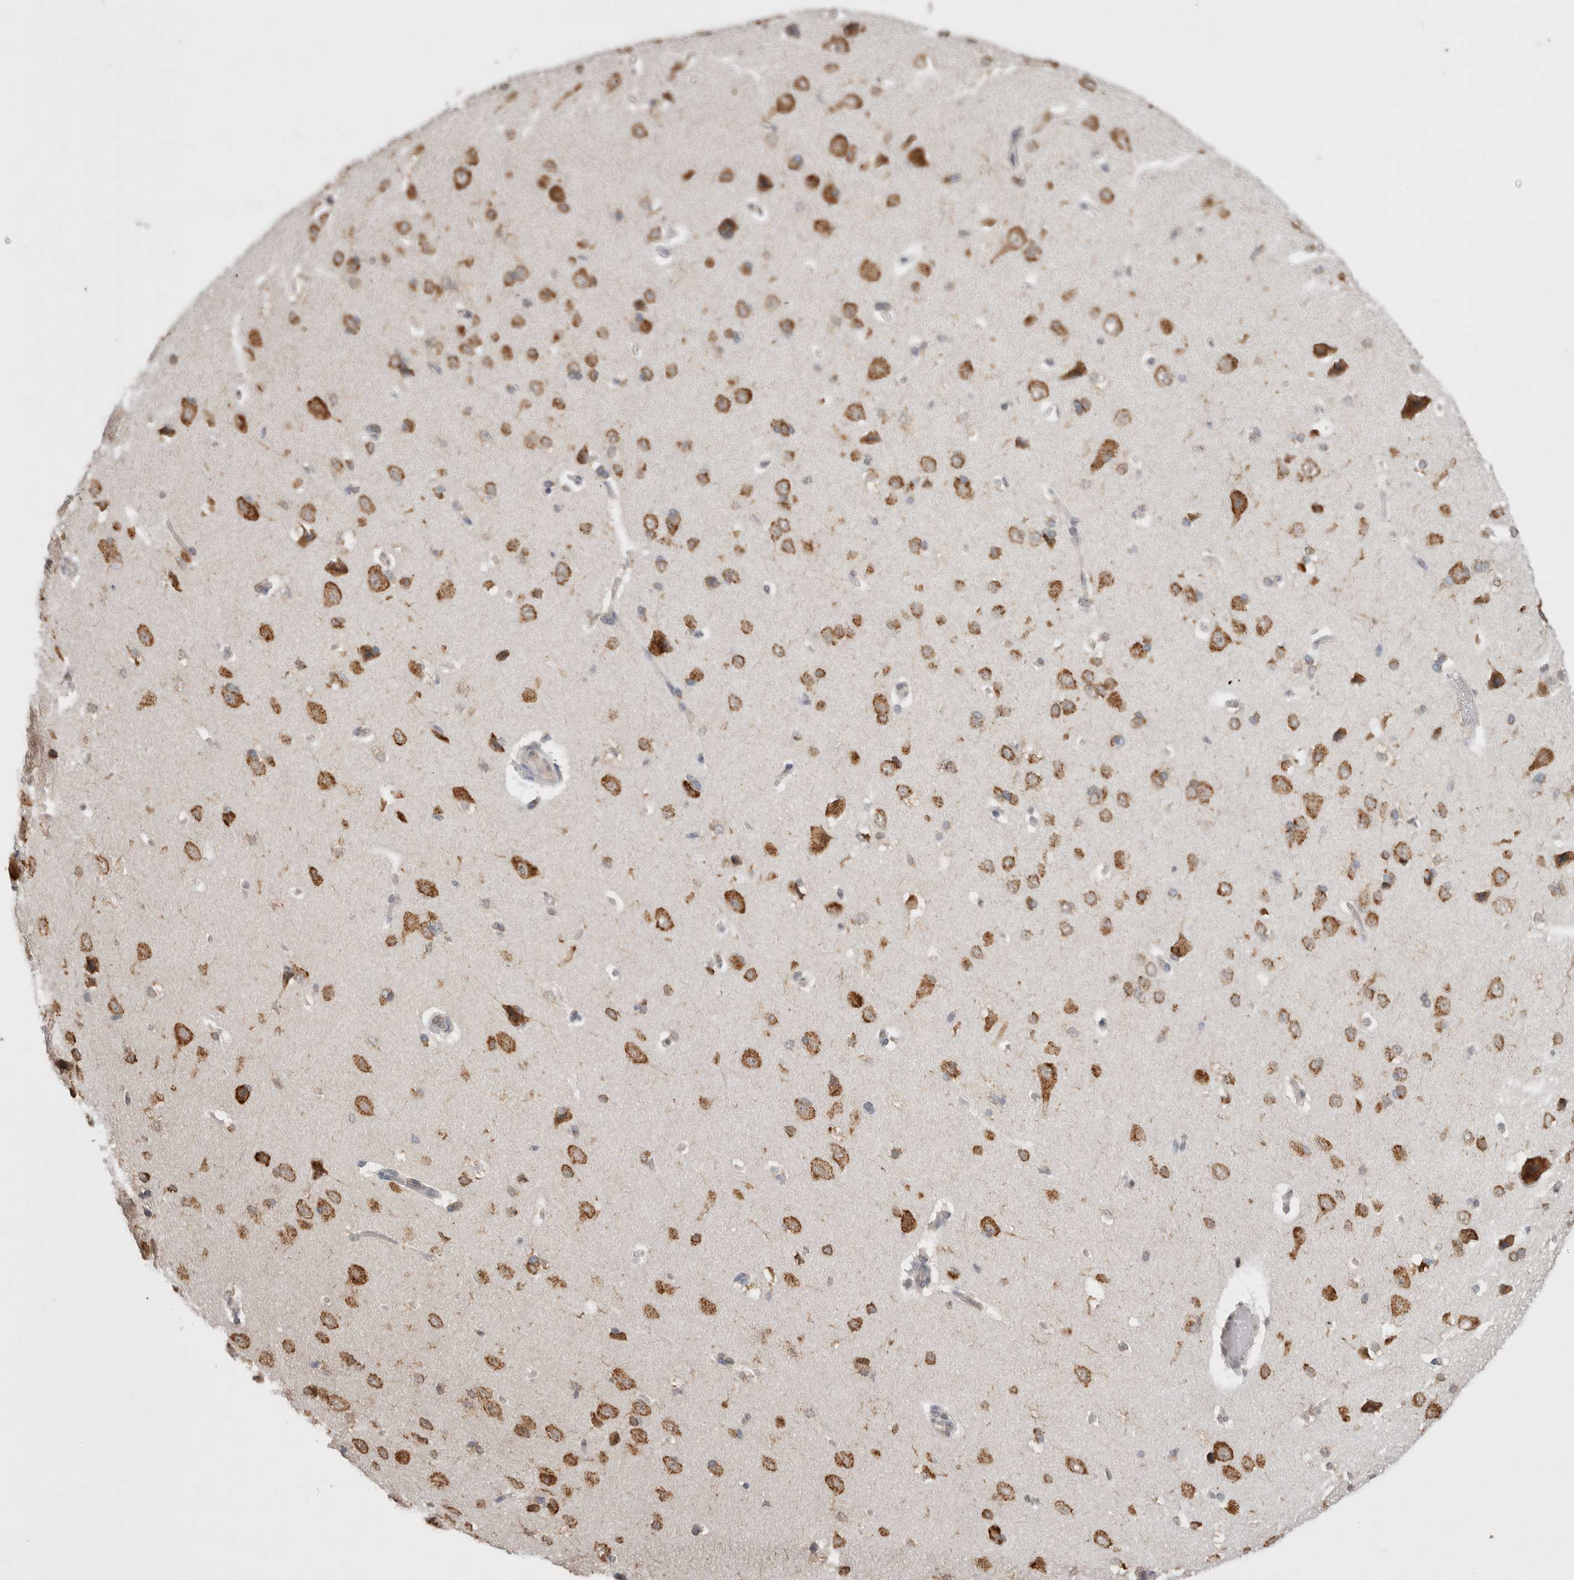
{"staining": {"intensity": "negative", "quantity": "none", "location": "none"}, "tissue": "cerebral cortex", "cell_type": "Endothelial cells", "image_type": "normal", "snomed": [{"axis": "morphology", "description": "Normal tissue, NOS"}, {"axis": "topography", "description": "Cerebral cortex"}], "caption": "Endothelial cells are negative for brown protein staining in unremarkable cerebral cortex. (Brightfield microscopy of DAB immunohistochemistry at high magnification).", "gene": "NOMO1", "patient": {"sex": "male", "age": 62}}